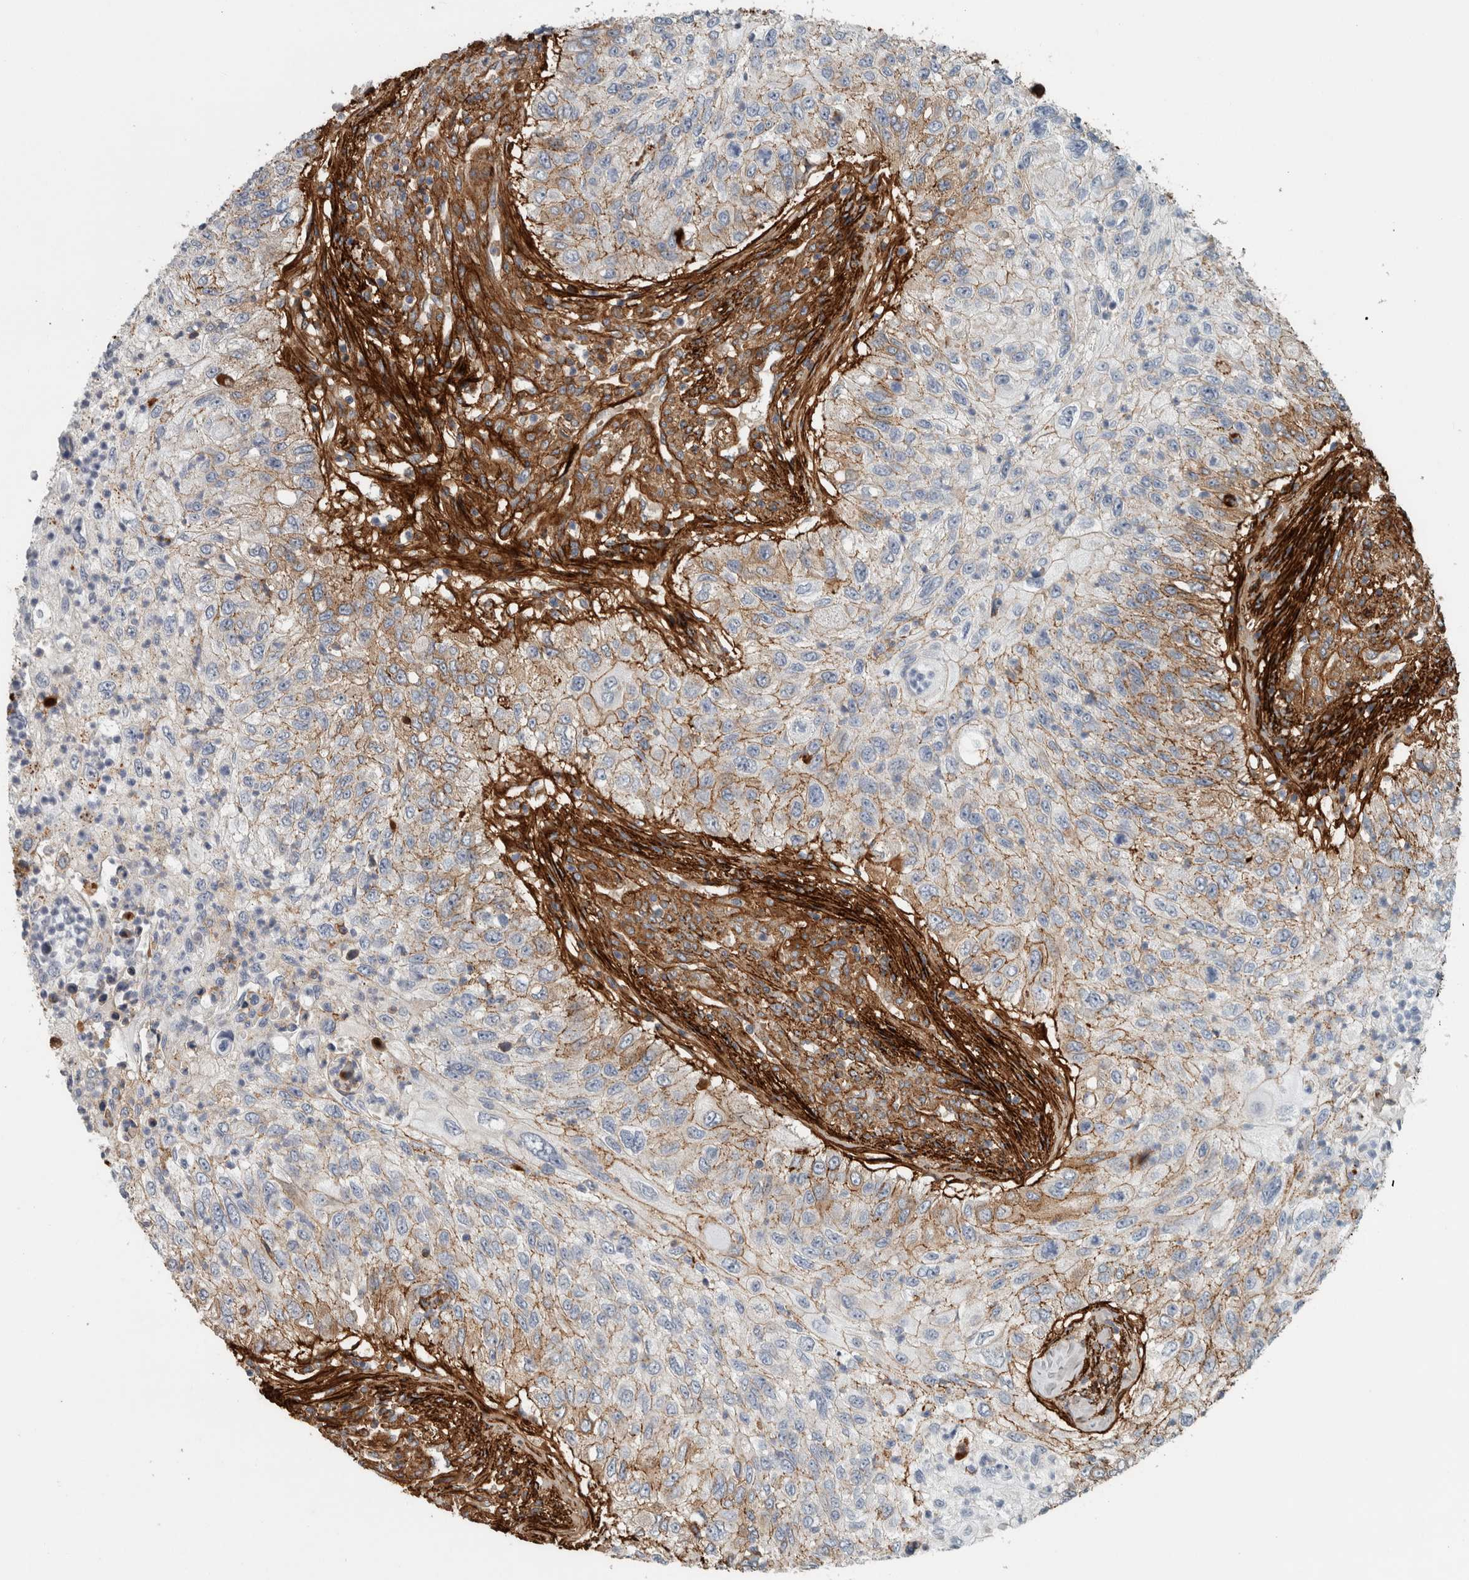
{"staining": {"intensity": "moderate", "quantity": "25%-75%", "location": "cytoplasmic/membranous"}, "tissue": "urothelial cancer", "cell_type": "Tumor cells", "image_type": "cancer", "snomed": [{"axis": "morphology", "description": "Urothelial carcinoma, High grade"}, {"axis": "topography", "description": "Urinary bladder"}], "caption": "Immunohistochemistry (IHC) (DAB) staining of urothelial cancer exhibits moderate cytoplasmic/membranous protein expression in about 25%-75% of tumor cells.", "gene": "FN1", "patient": {"sex": "female", "age": 60}}